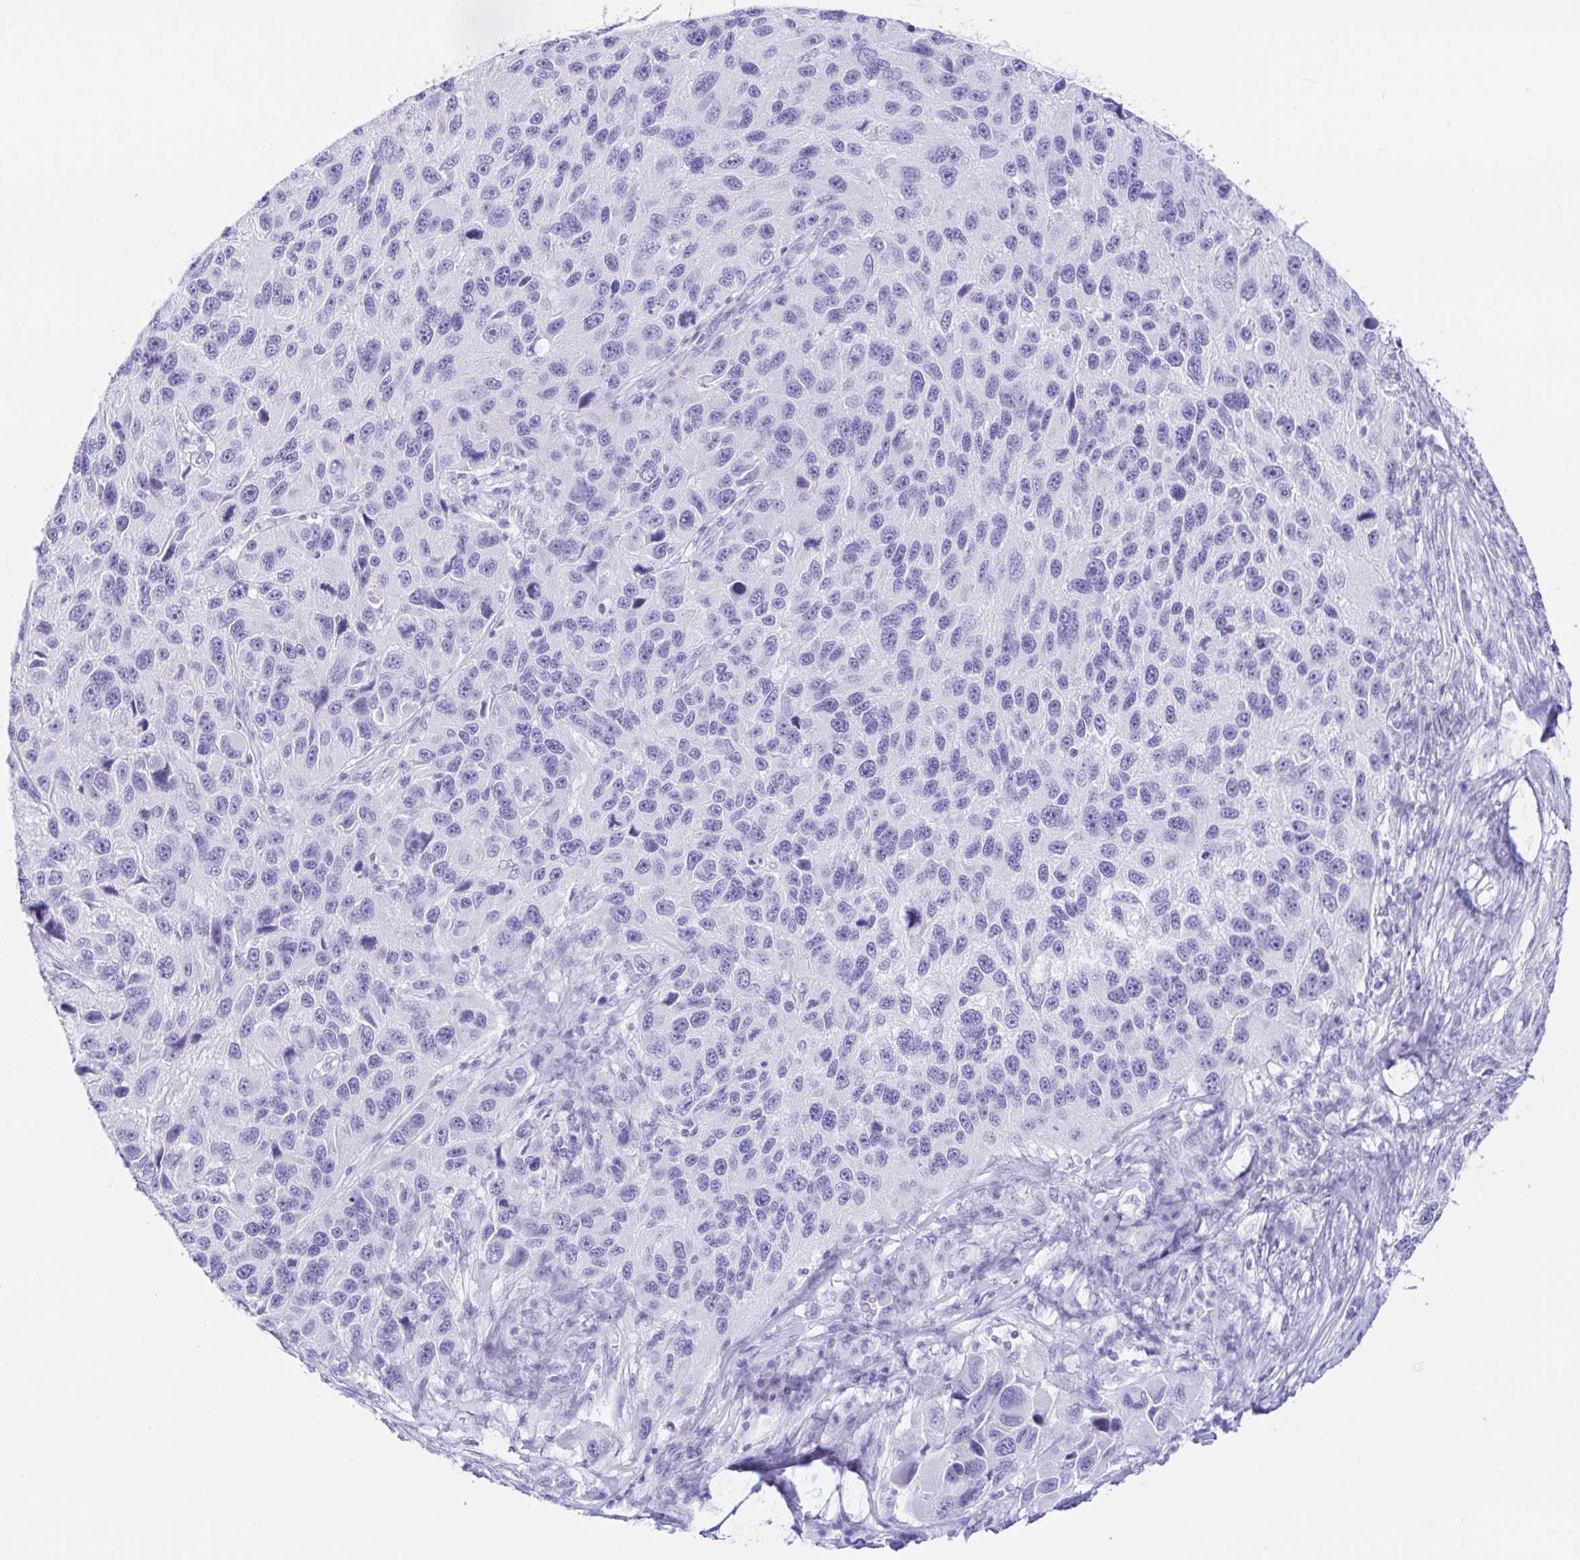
{"staining": {"intensity": "negative", "quantity": "none", "location": "none"}, "tissue": "melanoma", "cell_type": "Tumor cells", "image_type": "cancer", "snomed": [{"axis": "morphology", "description": "Malignant melanoma, NOS"}, {"axis": "topography", "description": "Skin"}], "caption": "Immunohistochemical staining of melanoma shows no significant expression in tumor cells.", "gene": "PAX8", "patient": {"sex": "male", "age": 53}}